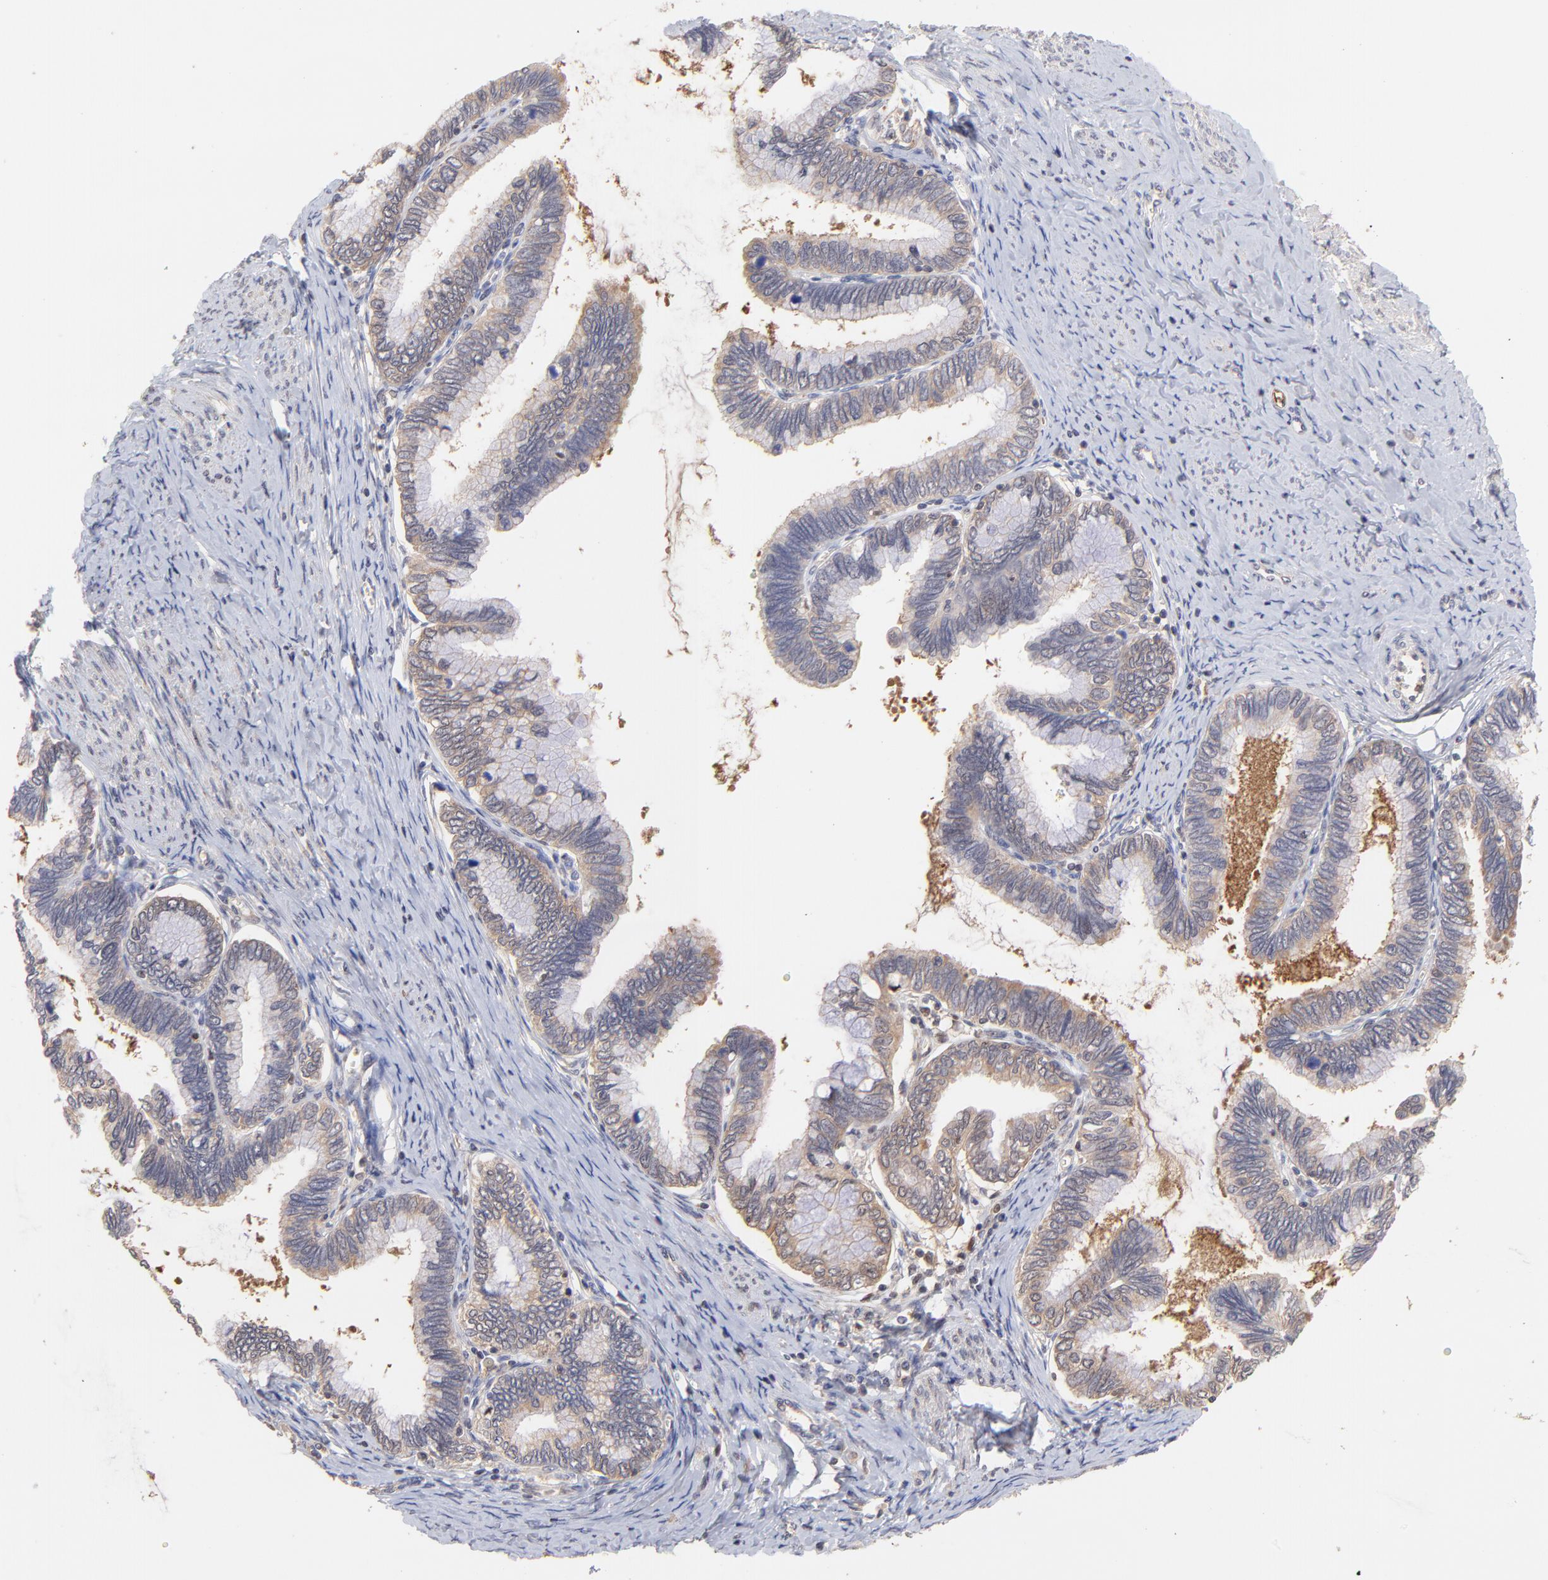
{"staining": {"intensity": "weak", "quantity": ">75%", "location": "cytoplasmic/membranous"}, "tissue": "cervical cancer", "cell_type": "Tumor cells", "image_type": "cancer", "snomed": [{"axis": "morphology", "description": "Adenocarcinoma, NOS"}, {"axis": "topography", "description": "Cervix"}], "caption": "Immunohistochemical staining of cervical cancer reveals low levels of weak cytoplasmic/membranous protein staining in about >75% of tumor cells. The staining was performed using DAB to visualize the protein expression in brown, while the nuclei were stained in blue with hematoxylin (Magnification: 20x).", "gene": "PSMD14", "patient": {"sex": "female", "age": 49}}